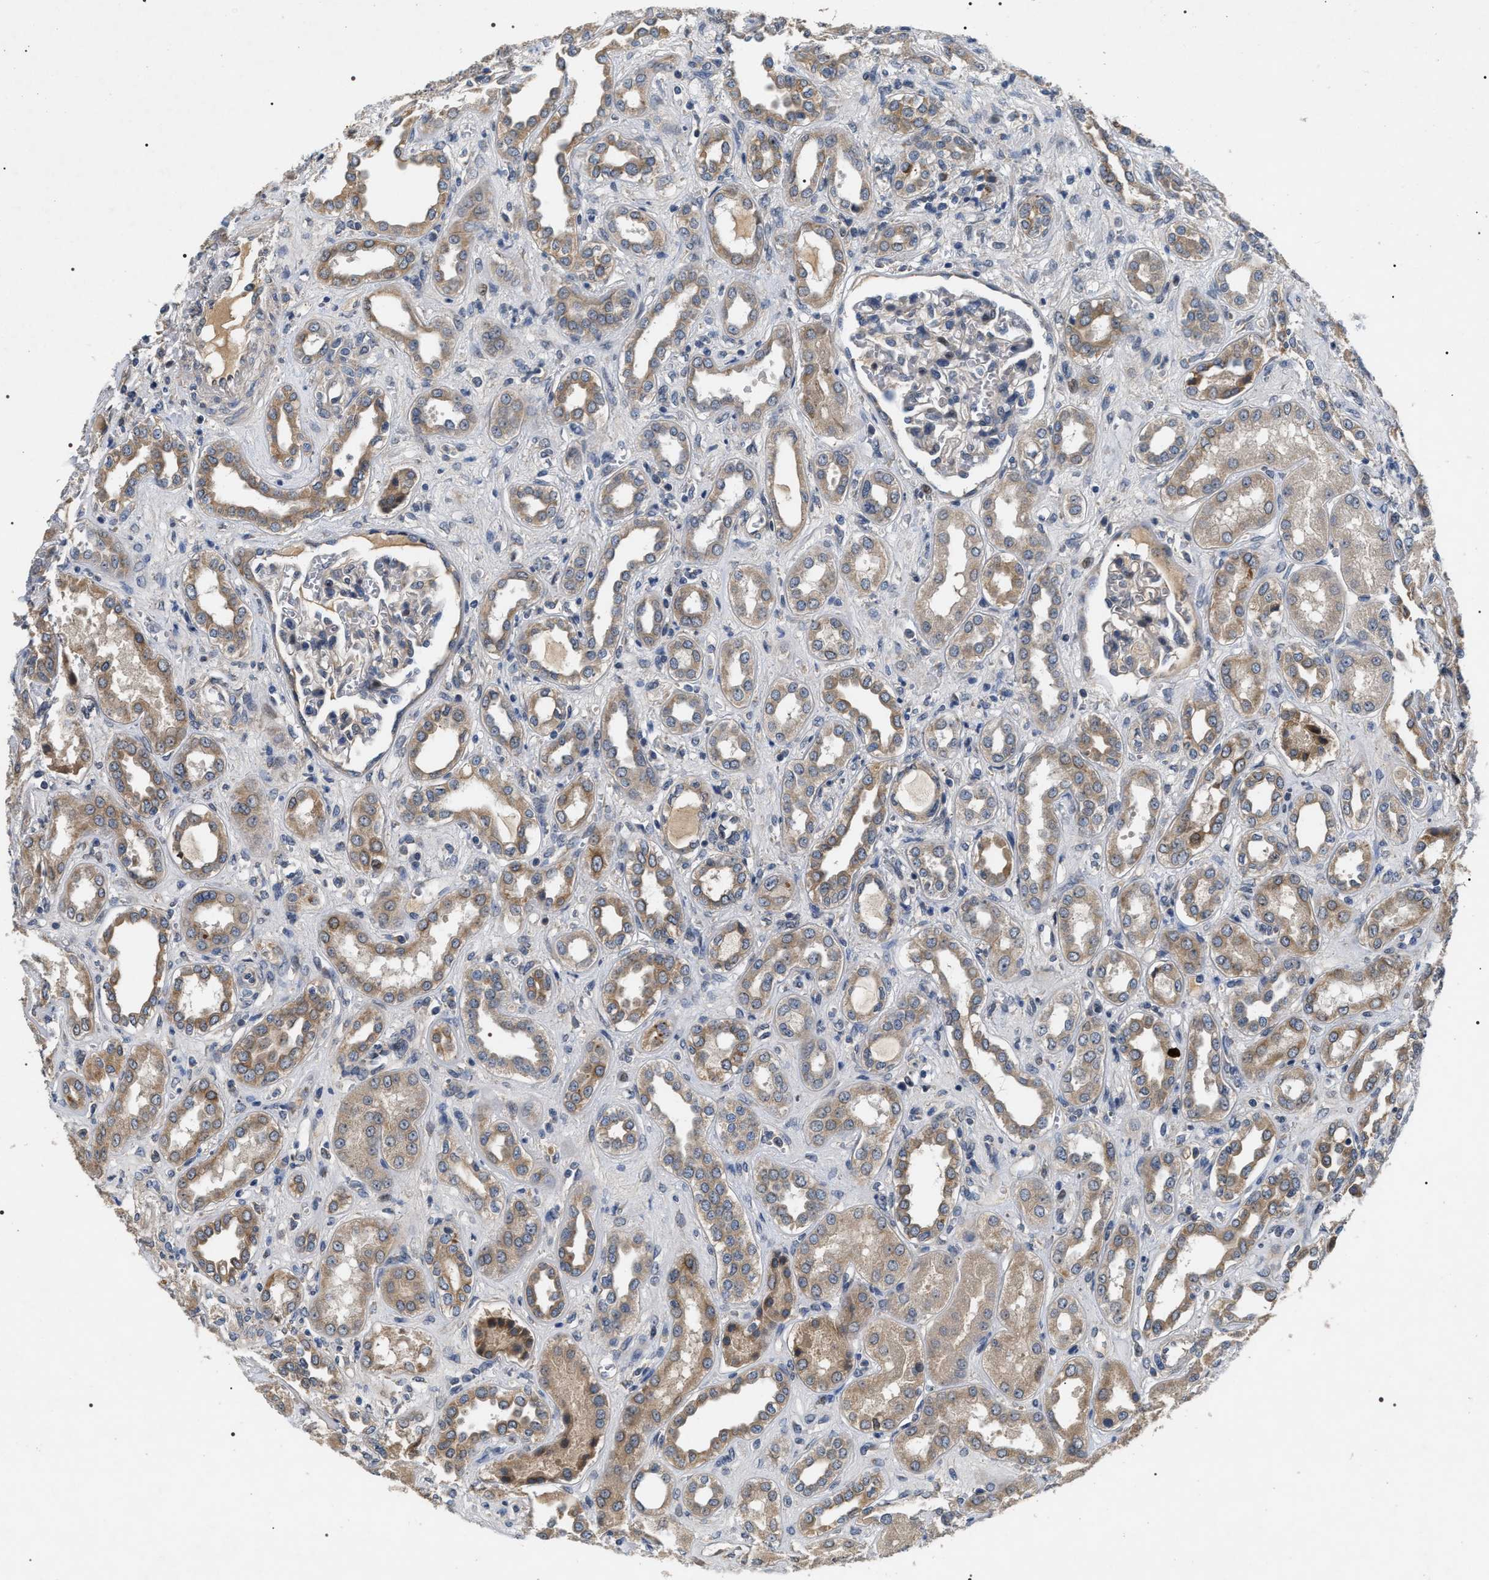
{"staining": {"intensity": "negative", "quantity": "none", "location": "none"}, "tissue": "kidney", "cell_type": "Cells in glomeruli", "image_type": "normal", "snomed": [{"axis": "morphology", "description": "Normal tissue, NOS"}, {"axis": "topography", "description": "Kidney"}], "caption": "This is an immunohistochemistry photomicrograph of benign kidney. There is no expression in cells in glomeruli.", "gene": "IFT81", "patient": {"sex": "male", "age": 59}}